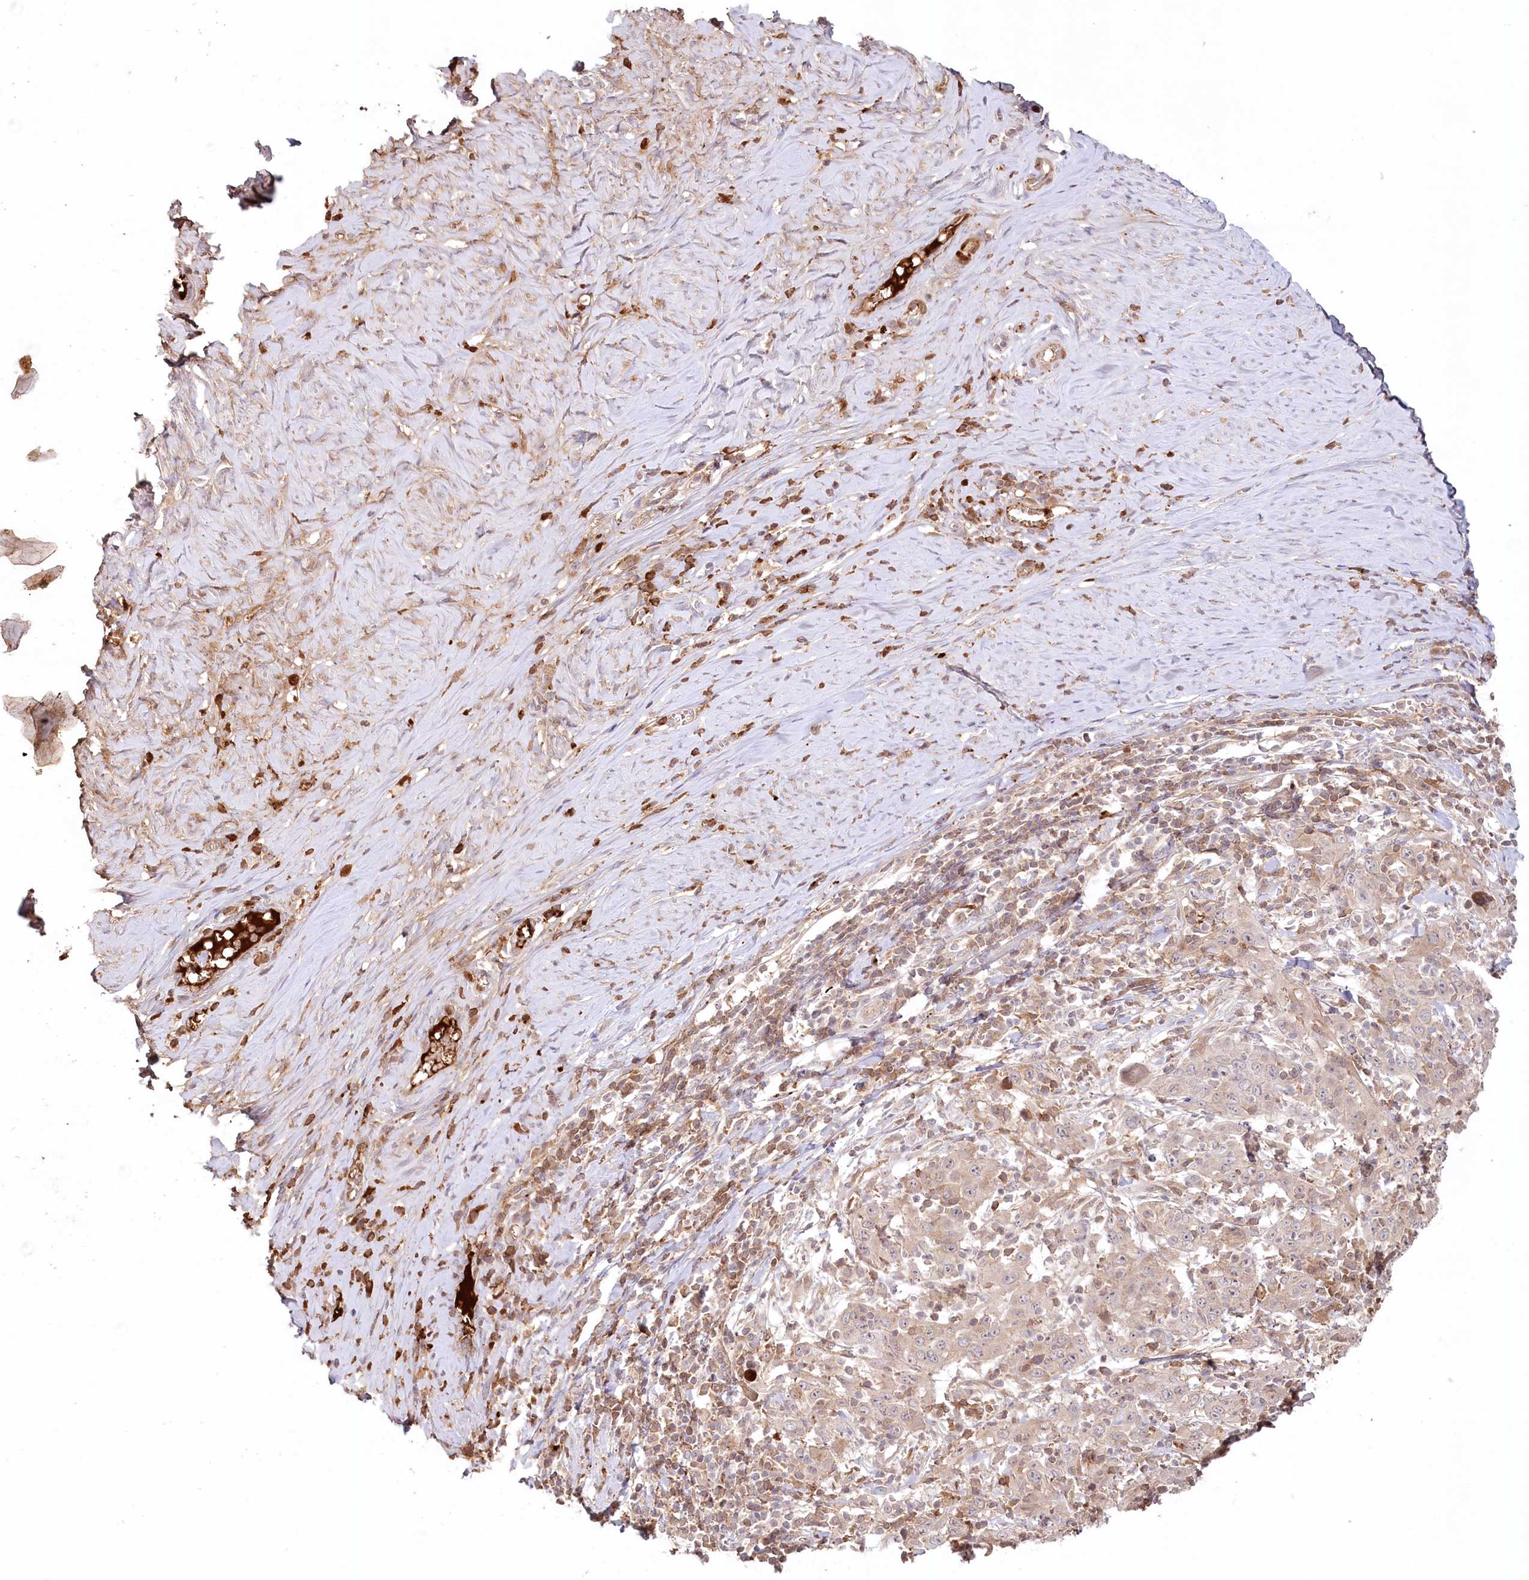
{"staining": {"intensity": "negative", "quantity": "none", "location": "none"}, "tissue": "cervical cancer", "cell_type": "Tumor cells", "image_type": "cancer", "snomed": [{"axis": "morphology", "description": "Squamous cell carcinoma, NOS"}, {"axis": "topography", "description": "Cervix"}], "caption": "Immunohistochemical staining of cervical cancer shows no significant expression in tumor cells.", "gene": "PSAPL1", "patient": {"sex": "female", "age": 46}}